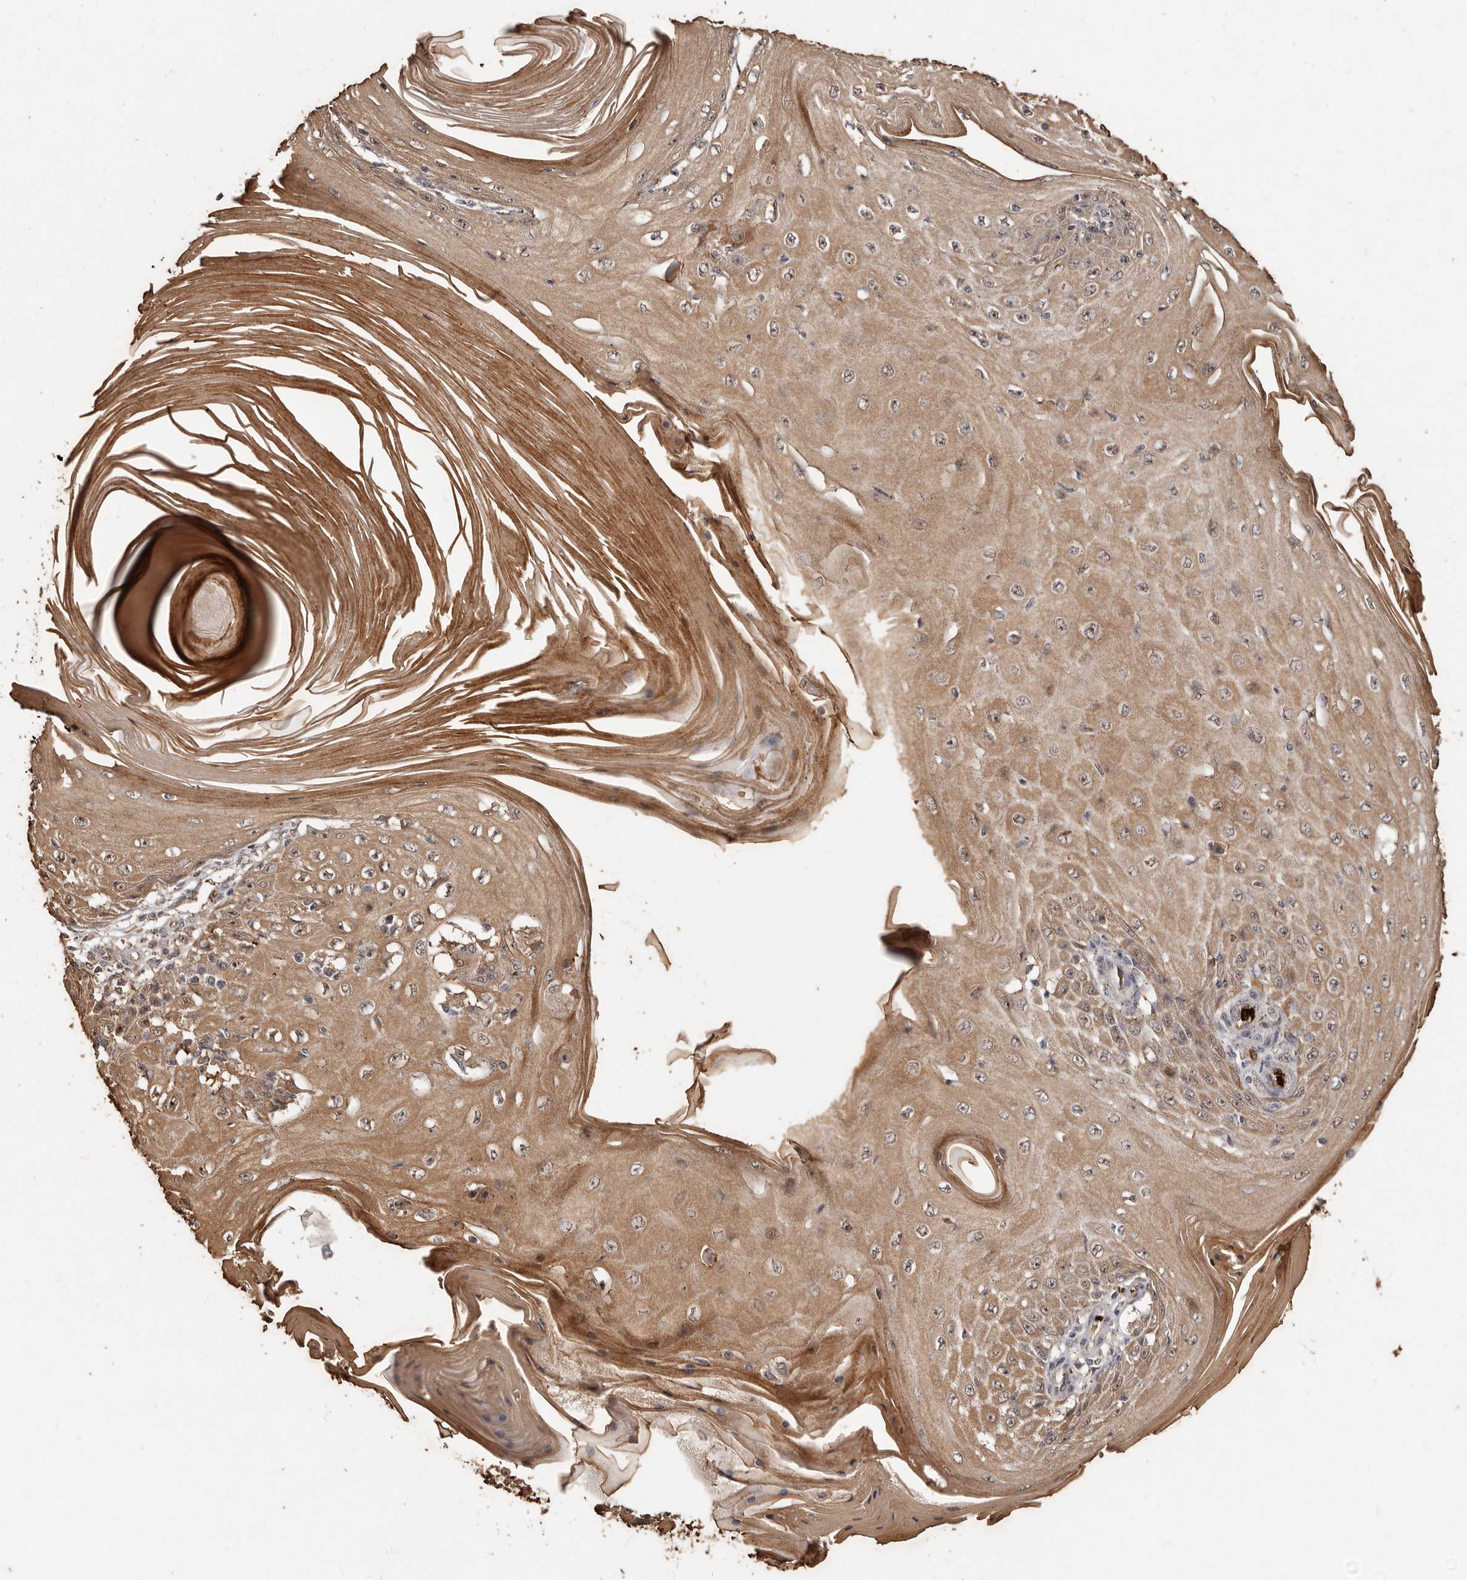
{"staining": {"intensity": "moderate", "quantity": ">75%", "location": "cytoplasmic/membranous"}, "tissue": "skin cancer", "cell_type": "Tumor cells", "image_type": "cancer", "snomed": [{"axis": "morphology", "description": "Squamous cell carcinoma, NOS"}, {"axis": "topography", "description": "Skin"}], "caption": "This is a photomicrograph of IHC staining of squamous cell carcinoma (skin), which shows moderate staining in the cytoplasmic/membranous of tumor cells.", "gene": "GRAMD2A", "patient": {"sex": "female", "age": 73}}